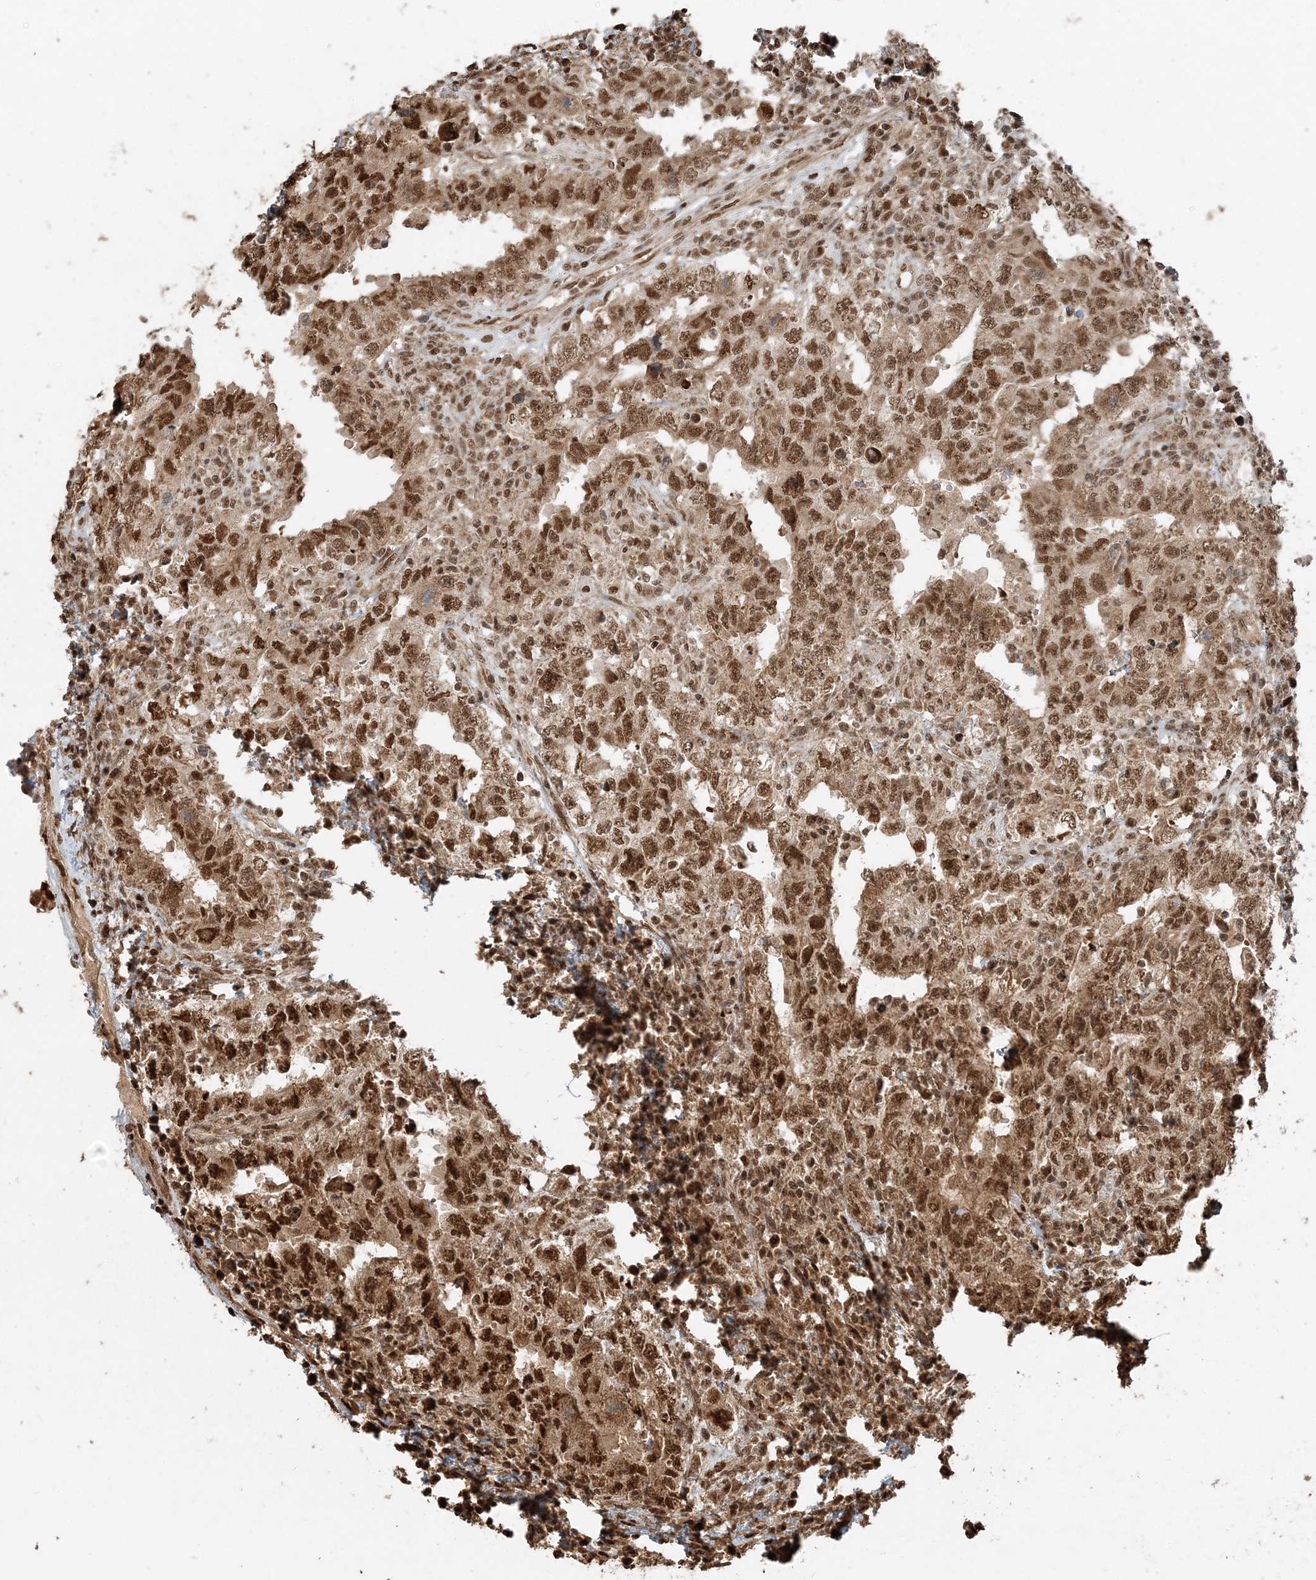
{"staining": {"intensity": "moderate", "quantity": ">75%", "location": "nuclear"}, "tissue": "testis cancer", "cell_type": "Tumor cells", "image_type": "cancer", "snomed": [{"axis": "morphology", "description": "Carcinoma, Embryonal, NOS"}, {"axis": "topography", "description": "Testis"}], "caption": "Immunohistochemical staining of human testis cancer demonstrates medium levels of moderate nuclear expression in about >75% of tumor cells.", "gene": "ARHGAP35", "patient": {"sex": "male", "age": 26}}